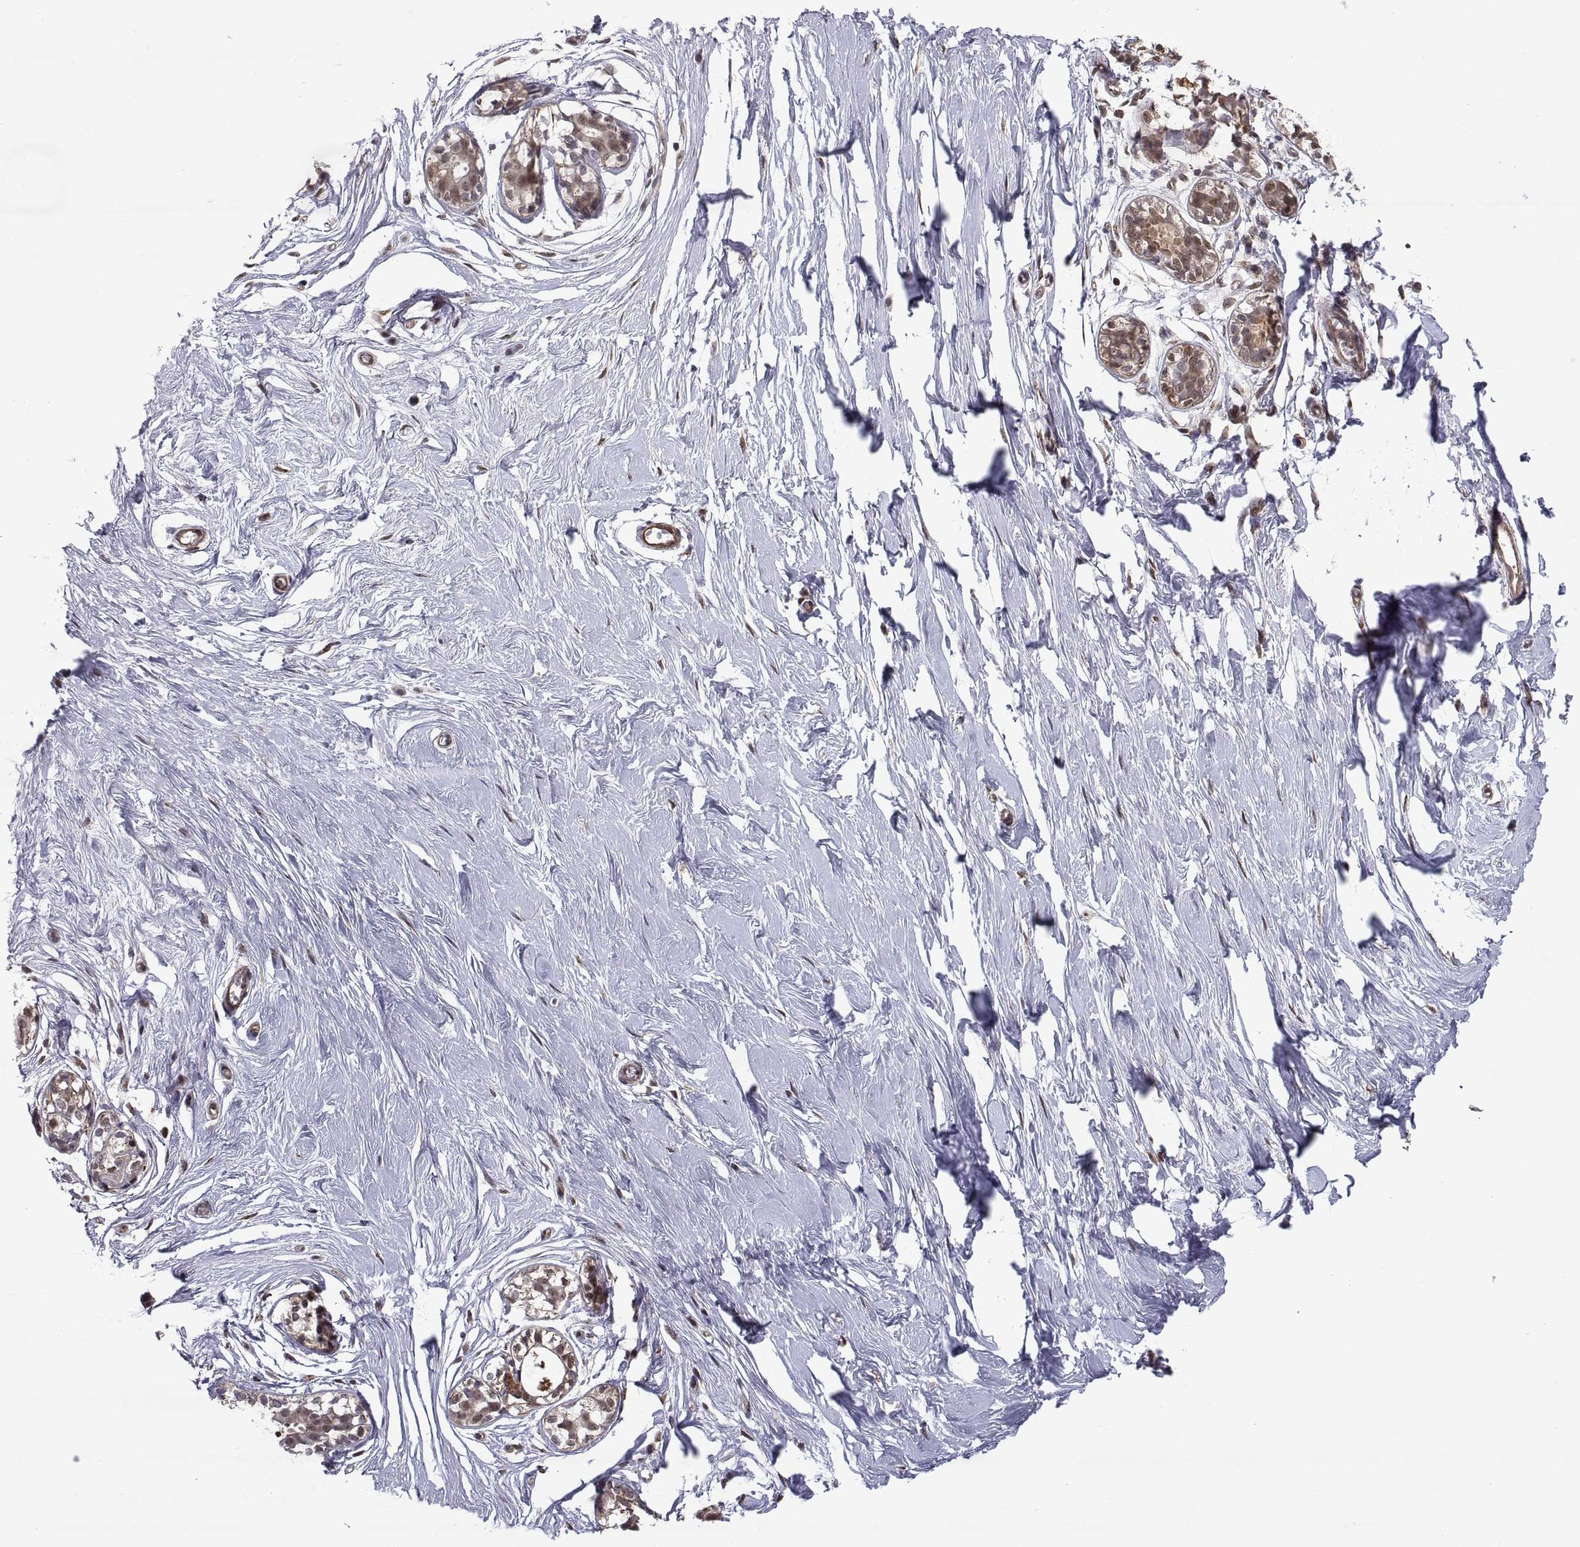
{"staining": {"intensity": "negative", "quantity": "none", "location": "none"}, "tissue": "breast", "cell_type": "Adipocytes", "image_type": "normal", "snomed": [{"axis": "morphology", "description": "Normal tissue, NOS"}, {"axis": "topography", "description": "Breast"}], "caption": "An immunohistochemistry histopathology image of normal breast is shown. There is no staining in adipocytes of breast.", "gene": "ARRB1", "patient": {"sex": "female", "age": 49}}